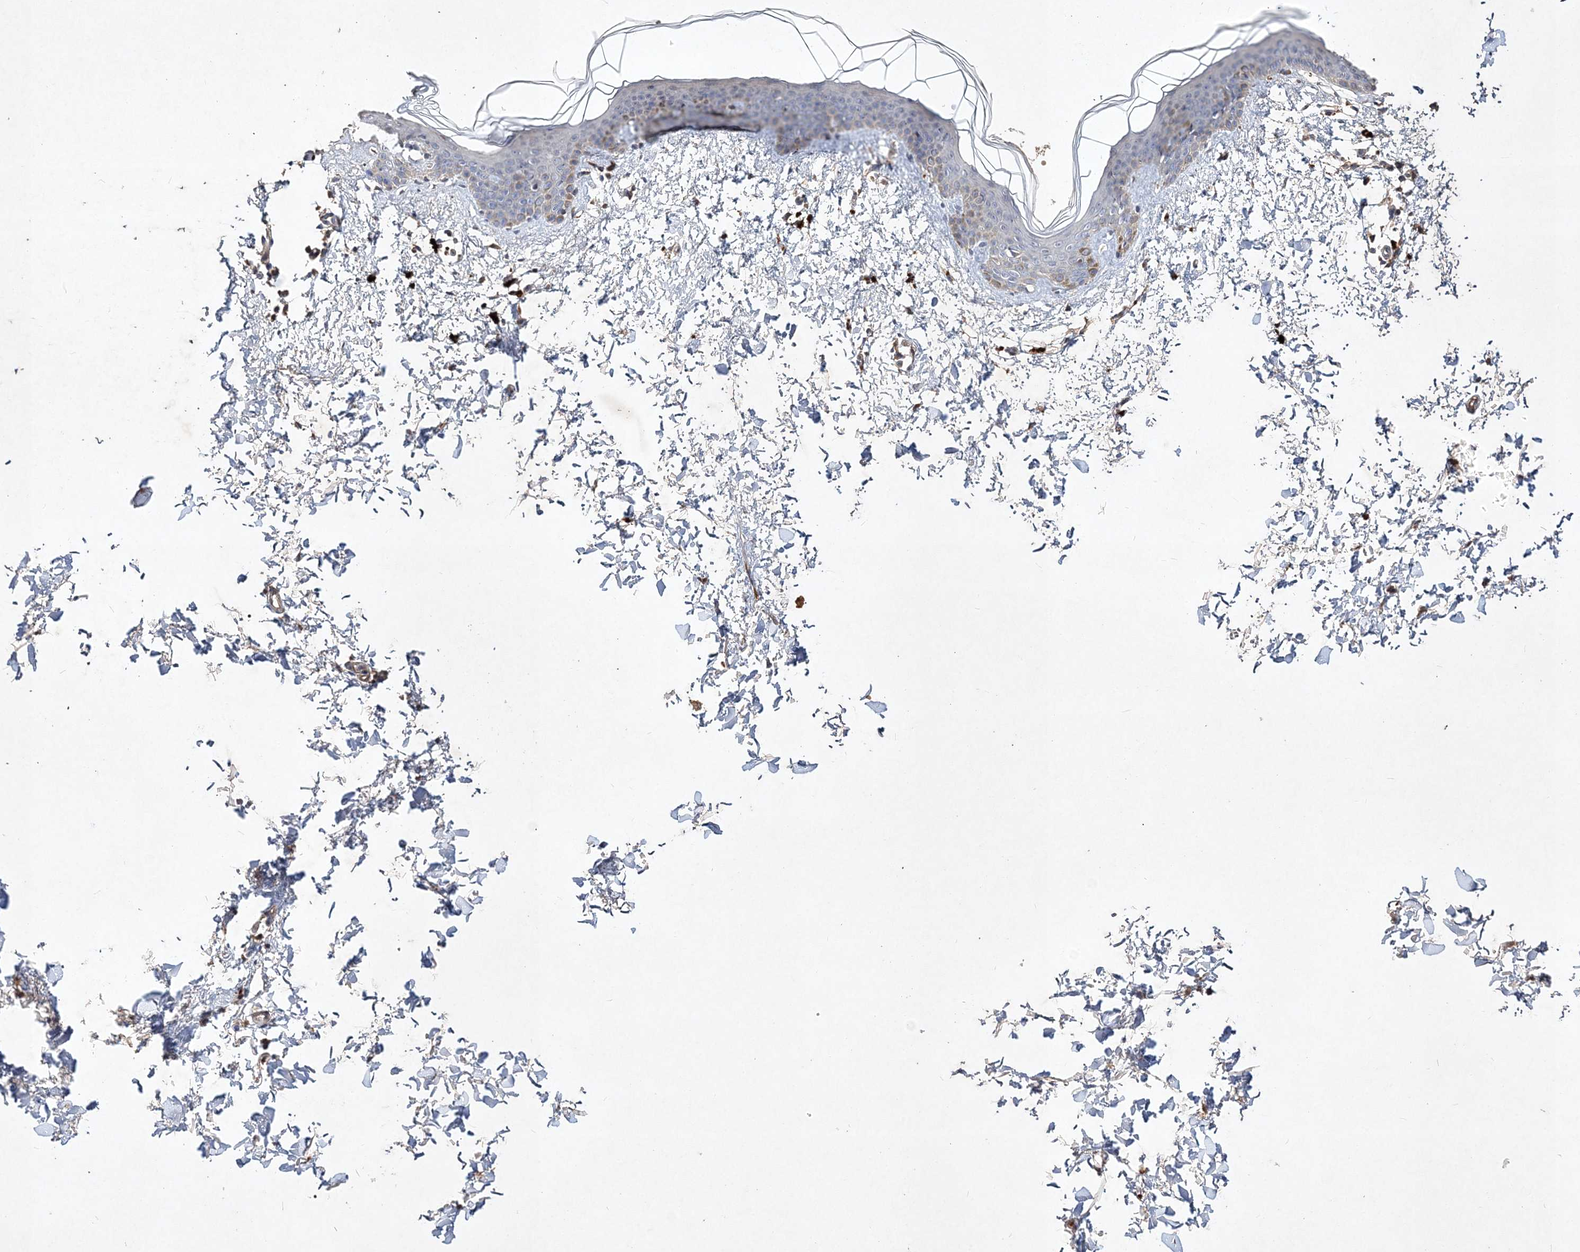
{"staining": {"intensity": "negative", "quantity": "none", "location": "none"}, "tissue": "skin", "cell_type": "Fibroblasts", "image_type": "normal", "snomed": [{"axis": "morphology", "description": "Normal tissue, NOS"}, {"axis": "topography", "description": "Skin"}], "caption": "A high-resolution photomicrograph shows immunohistochemistry (IHC) staining of unremarkable skin, which reveals no significant staining in fibroblasts.", "gene": "C3orf38", "patient": {"sex": "female", "age": 46}}